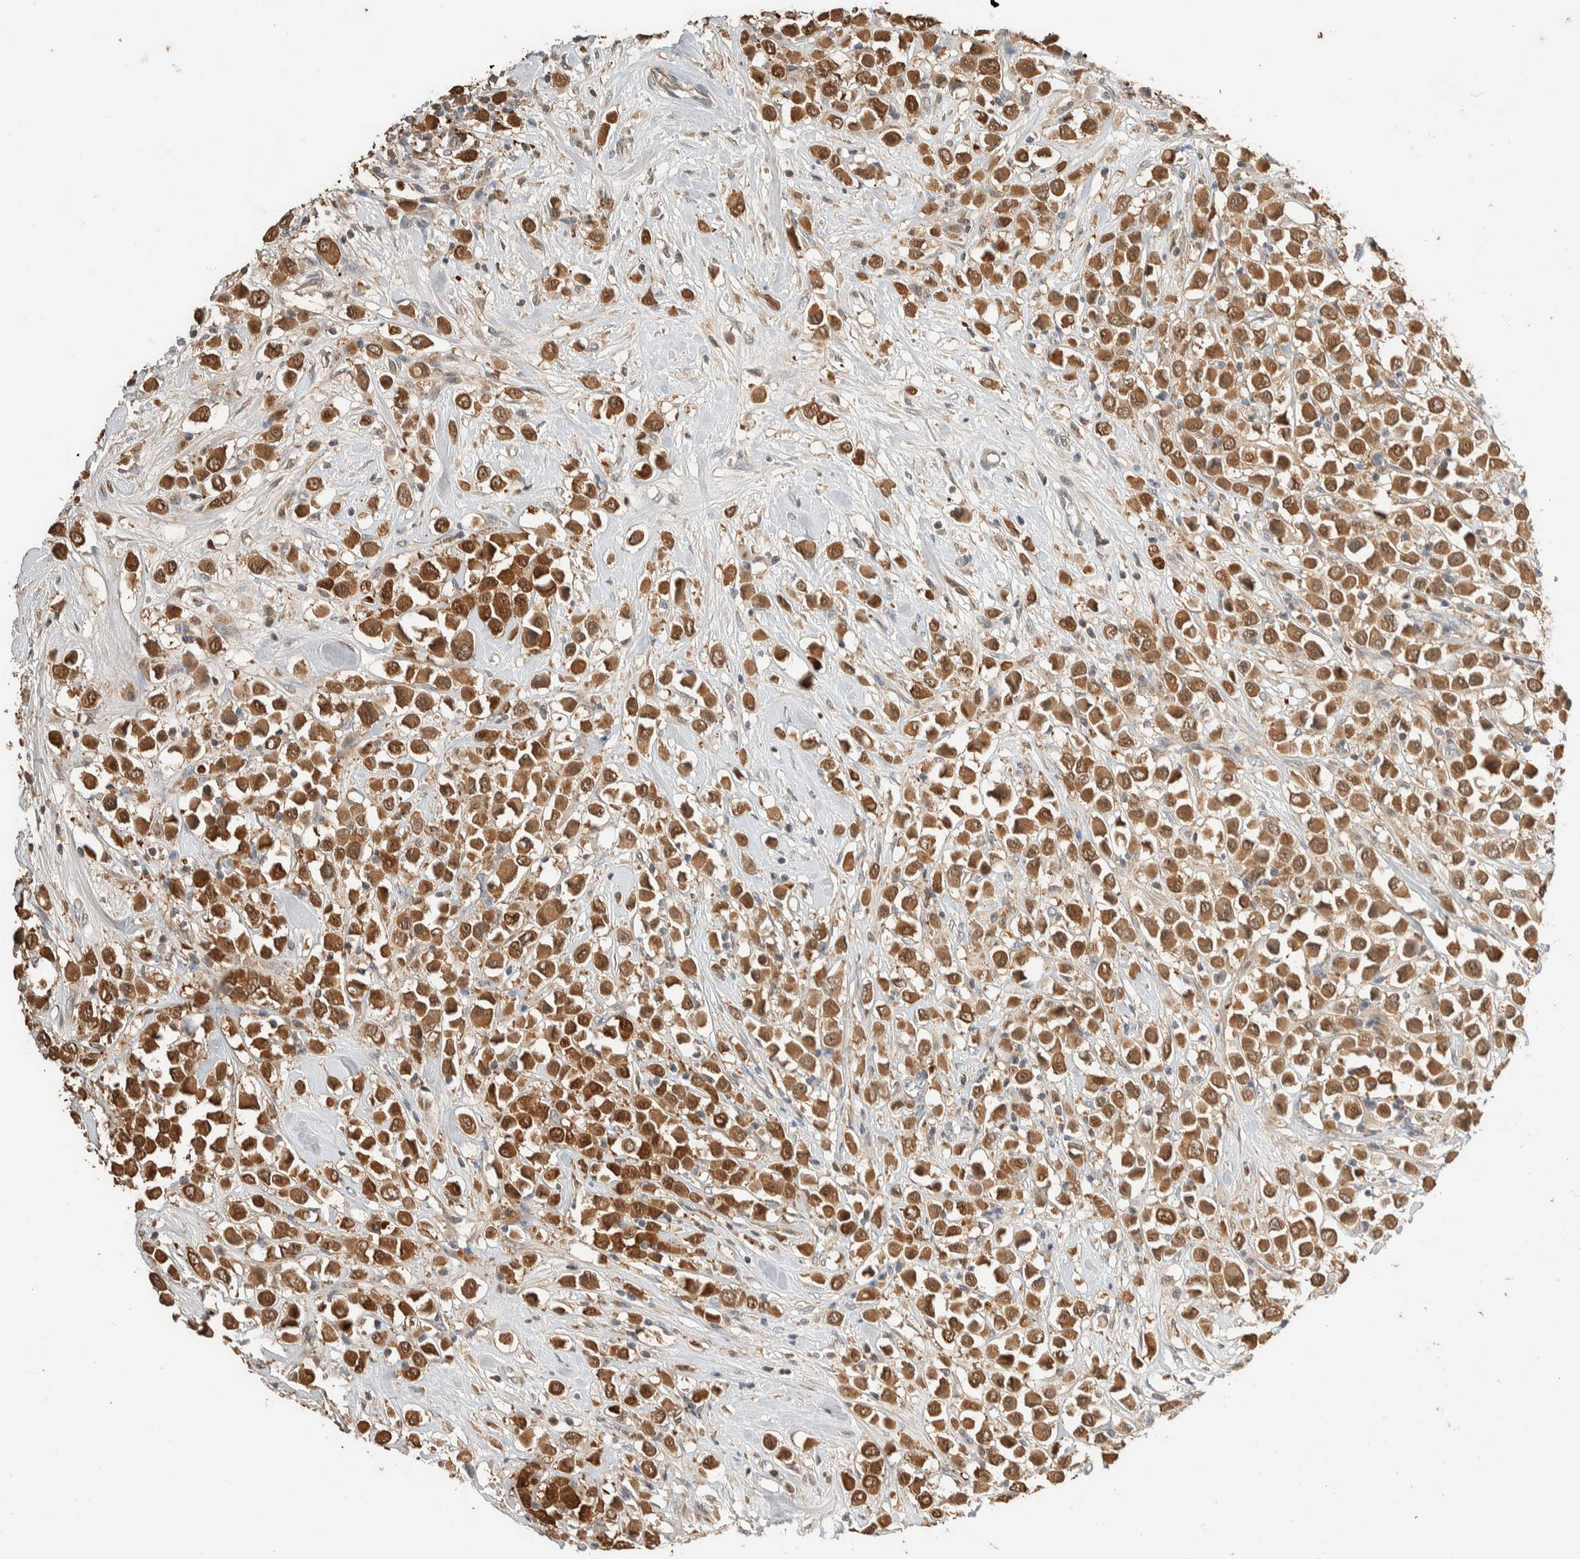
{"staining": {"intensity": "strong", "quantity": ">75%", "location": "cytoplasmic/membranous,nuclear"}, "tissue": "breast cancer", "cell_type": "Tumor cells", "image_type": "cancer", "snomed": [{"axis": "morphology", "description": "Duct carcinoma"}, {"axis": "topography", "description": "Breast"}], "caption": "Immunohistochemical staining of human breast cancer (infiltrating ductal carcinoma) displays high levels of strong cytoplasmic/membranous and nuclear protein positivity in approximately >75% of tumor cells. (DAB IHC with brightfield microscopy, high magnification).", "gene": "SETD4", "patient": {"sex": "female", "age": 61}}